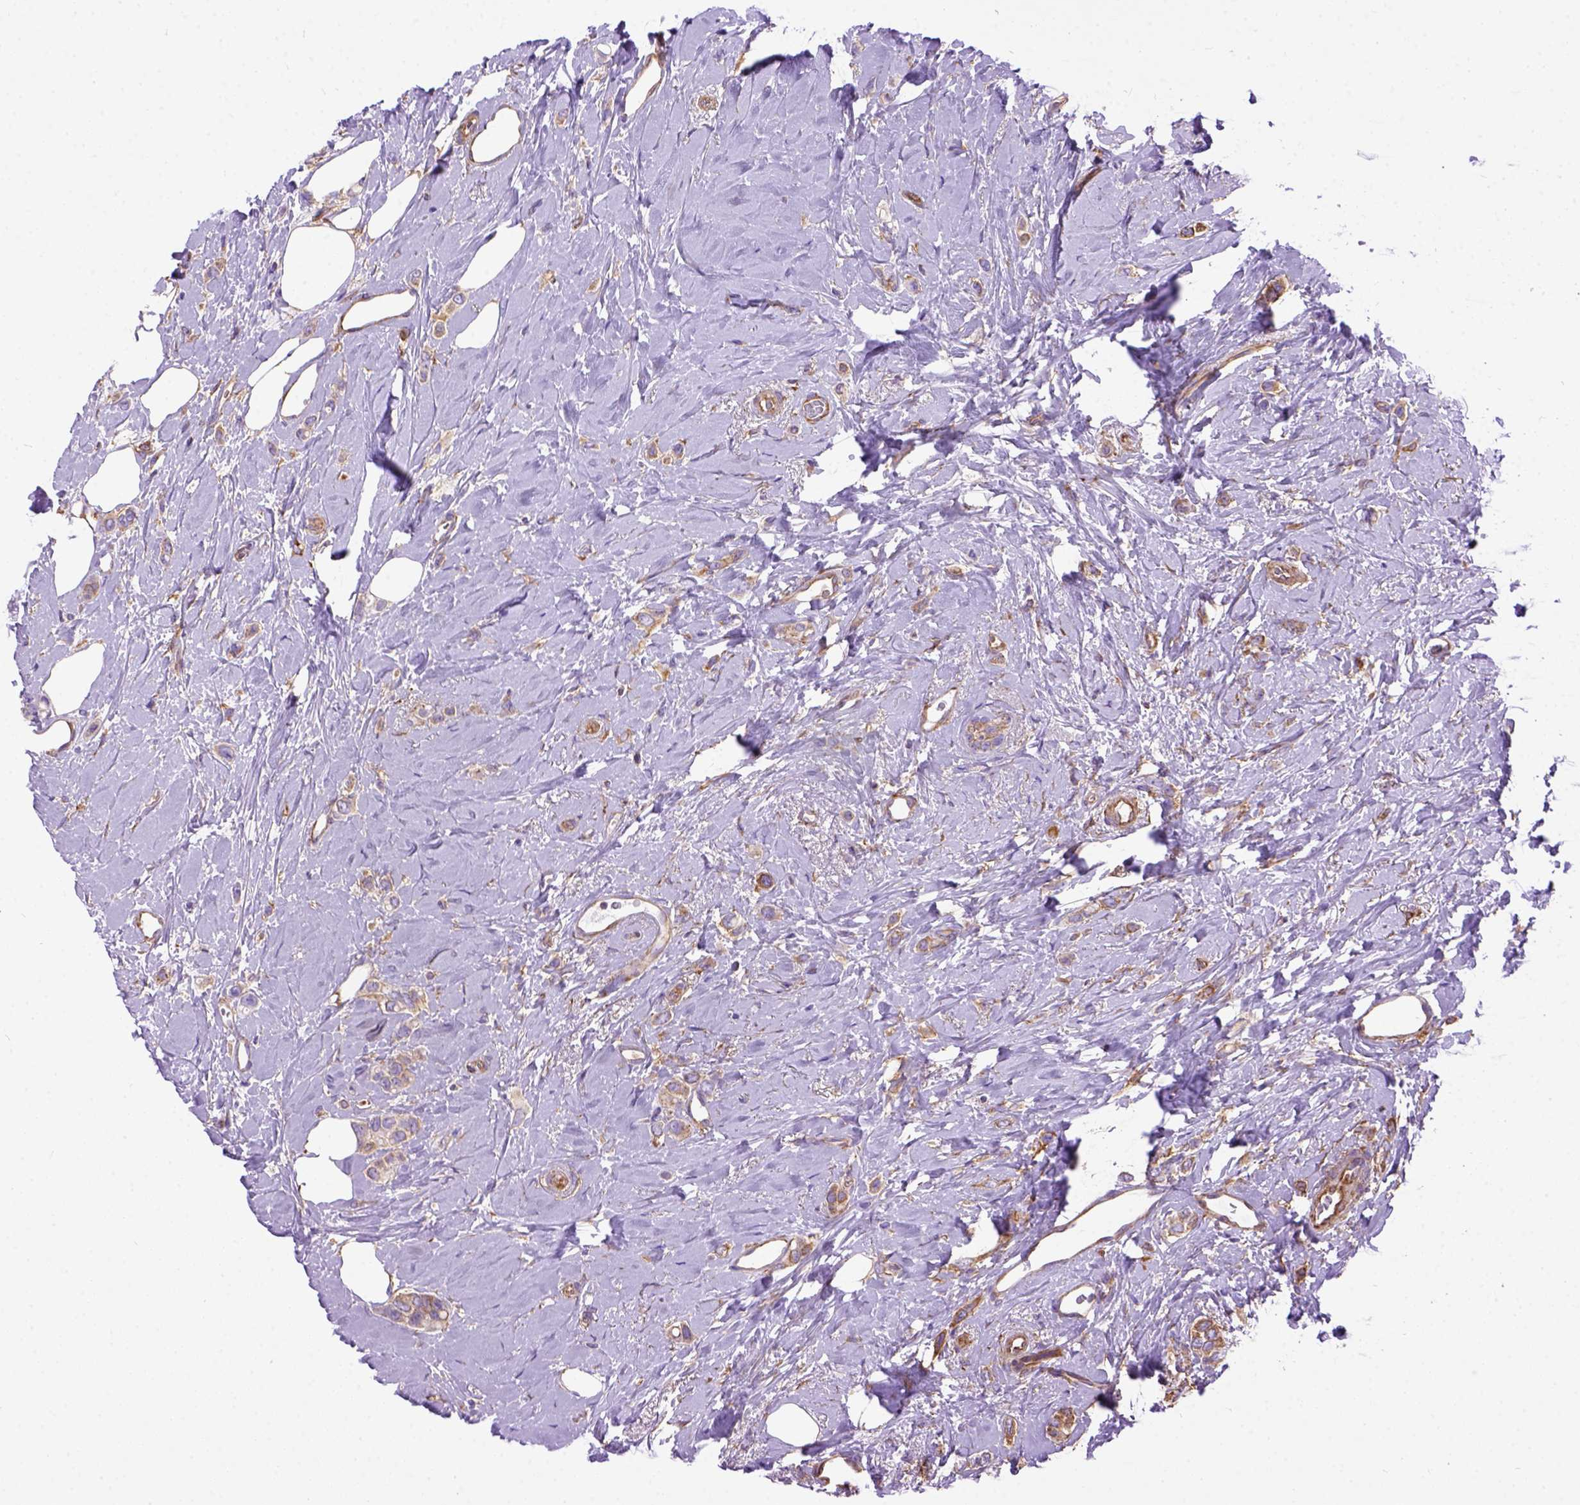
{"staining": {"intensity": "moderate", "quantity": ">75%", "location": "cytoplasmic/membranous"}, "tissue": "breast cancer", "cell_type": "Tumor cells", "image_type": "cancer", "snomed": [{"axis": "morphology", "description": "Lobular carcinoma"}, {"axis": "topography", "description": "Breast"}], "caption": "High-magnification brightfield microscopy of breast cancer stained with DAB (brown) and counterstained with hematoxylin (blue). tumor cells exhibit moderate cytoplasmic/membranous staining is appreciated in approximately>75% of cells.", "gene": "MVP", "patient": {"sex": "female", "age": 66}}